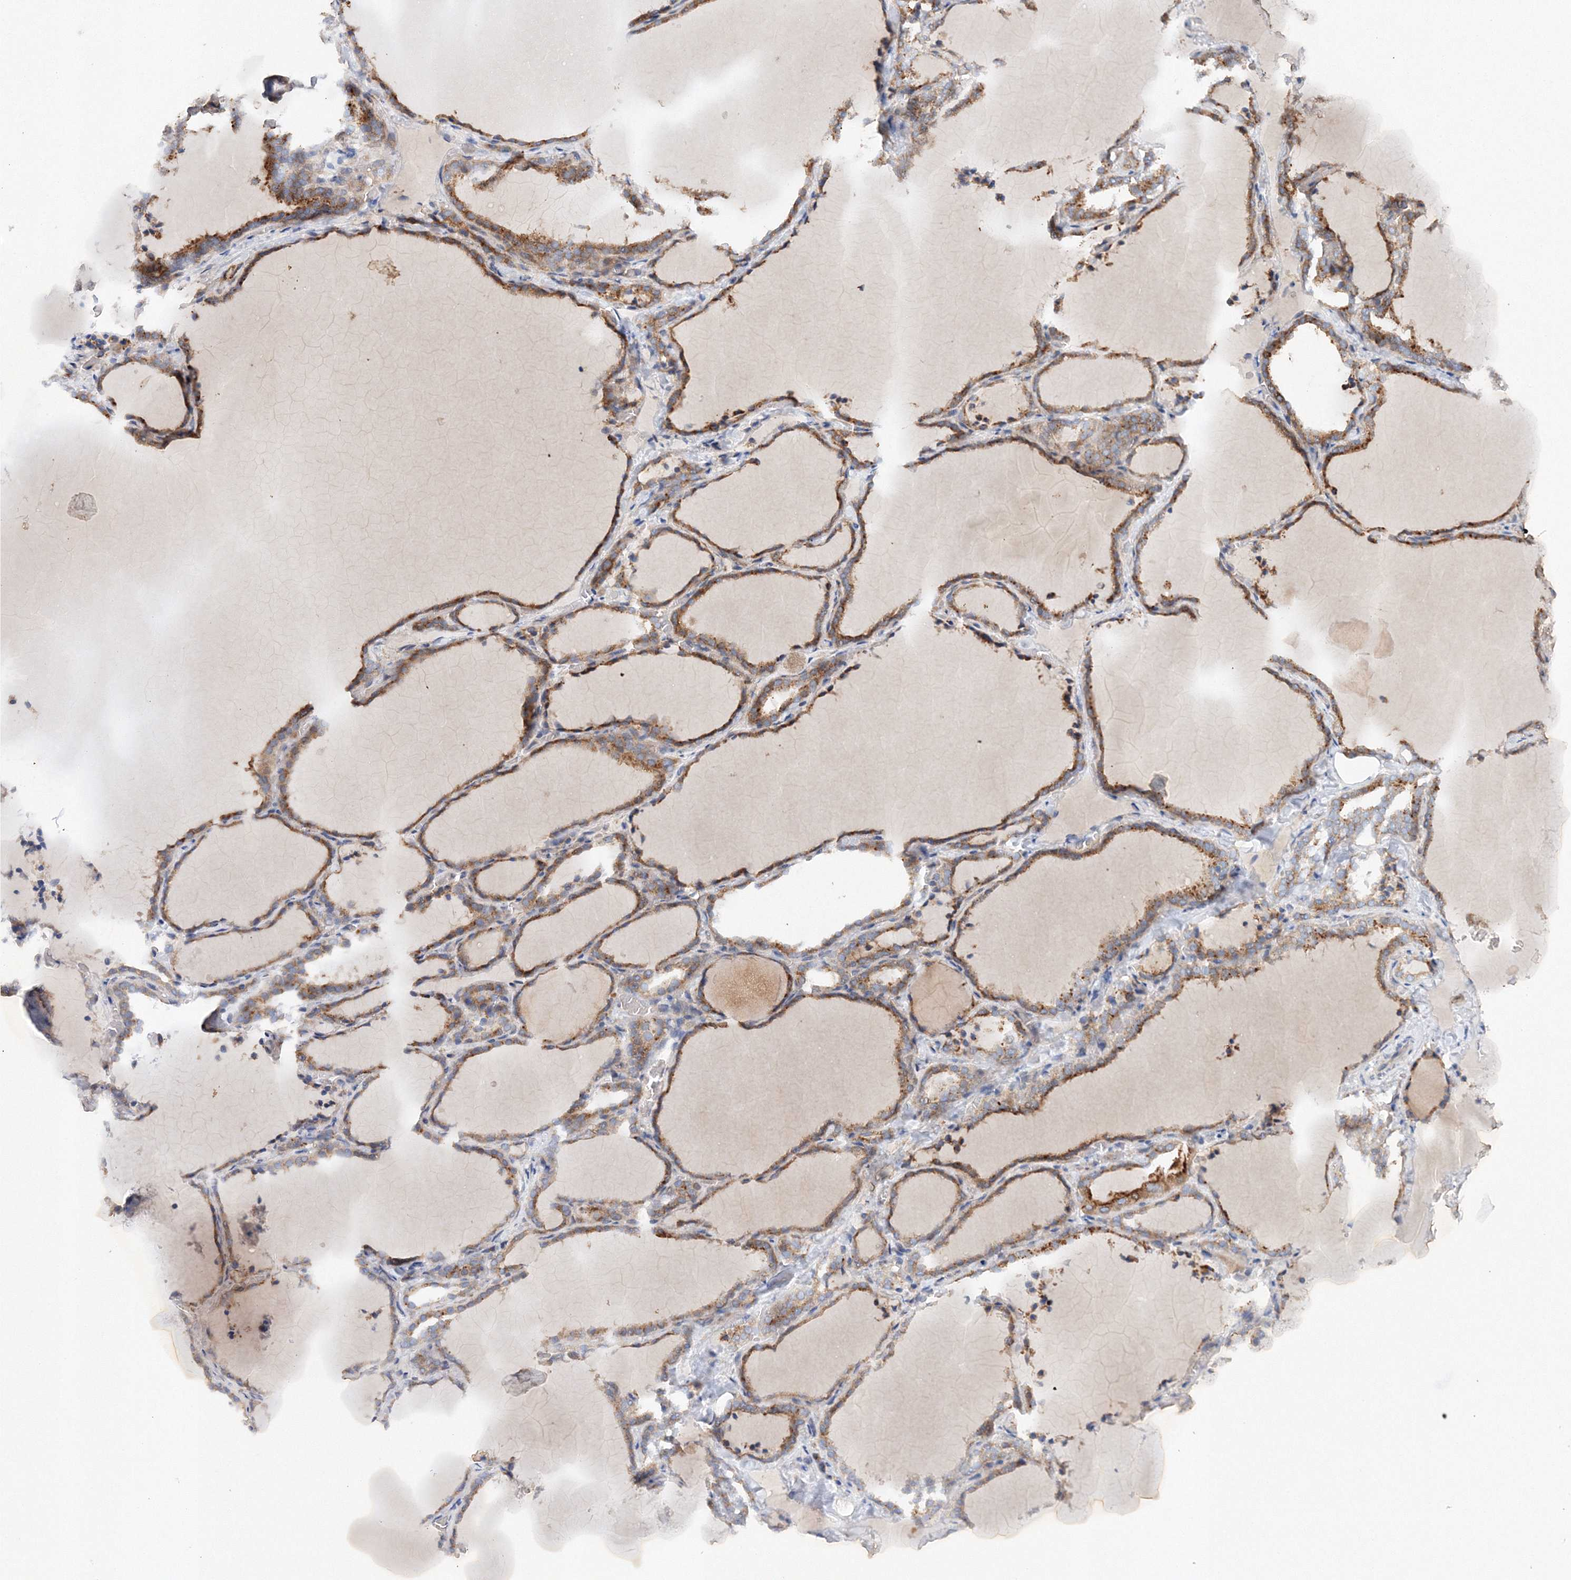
{"staining": {"intensity": "strong", "quantity": ">75%", "location": "cytoplasmic/membranous"}, "tissue": "thyroid gland", "cell_type": "Glandular cells", "image_type": "normal", "snomed": [{"axis": "morphology", "description": "Normal tissue, NOS"}, {"axis": "topography", "description": "Thyroid gland"}], "caption": "This photomicrograph demonstrates immunohistochemistry staining of unremarkable human thyroid gland, with high strong cytoplasmic/membranous staining in about >75% of glandular cells.", "gene": "SLC36A1", "patient": {"sex": "female", "age": 22}}